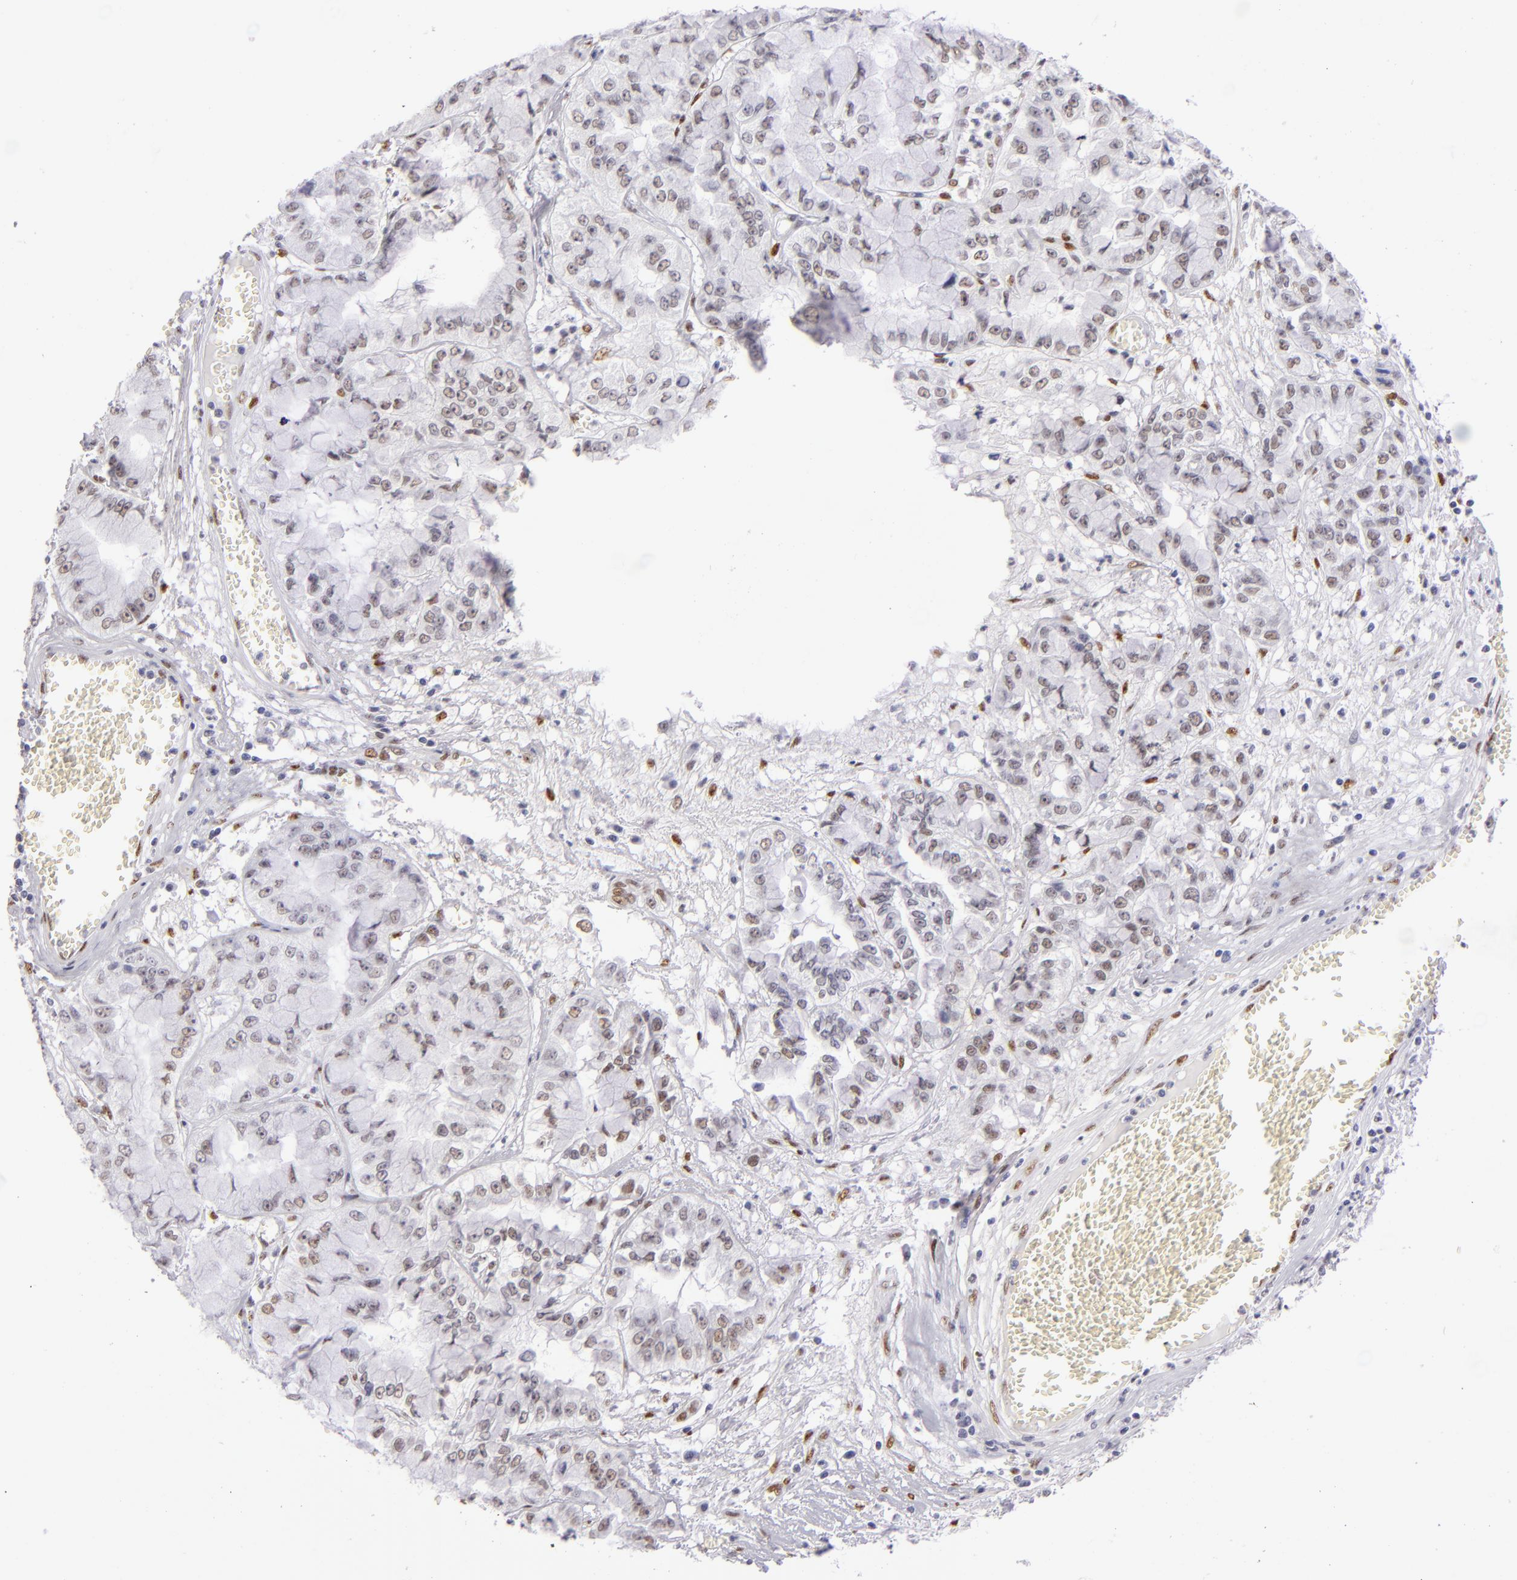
{"staining": {"intensity": "weak", "quantity": "25%-75%", "location": "nuclear"}, "tissue": "liver cancer", "cell_type": "Tumor cells", "image_type": "cancer", "snomed": [{"axis": "morphology", "description": "Cholangiocarcinoma"}, {"axis": "topography", "description": "Liver"}], "caption": "Liver cancer (cholangiocarcinoma) was stained to show a protein in brown. There is low levels of weak nuclear staining in approximately 25%-75% of tumor cells.", "gene": "TOP3A", "patient": {"sex": "female", "age": 79}}